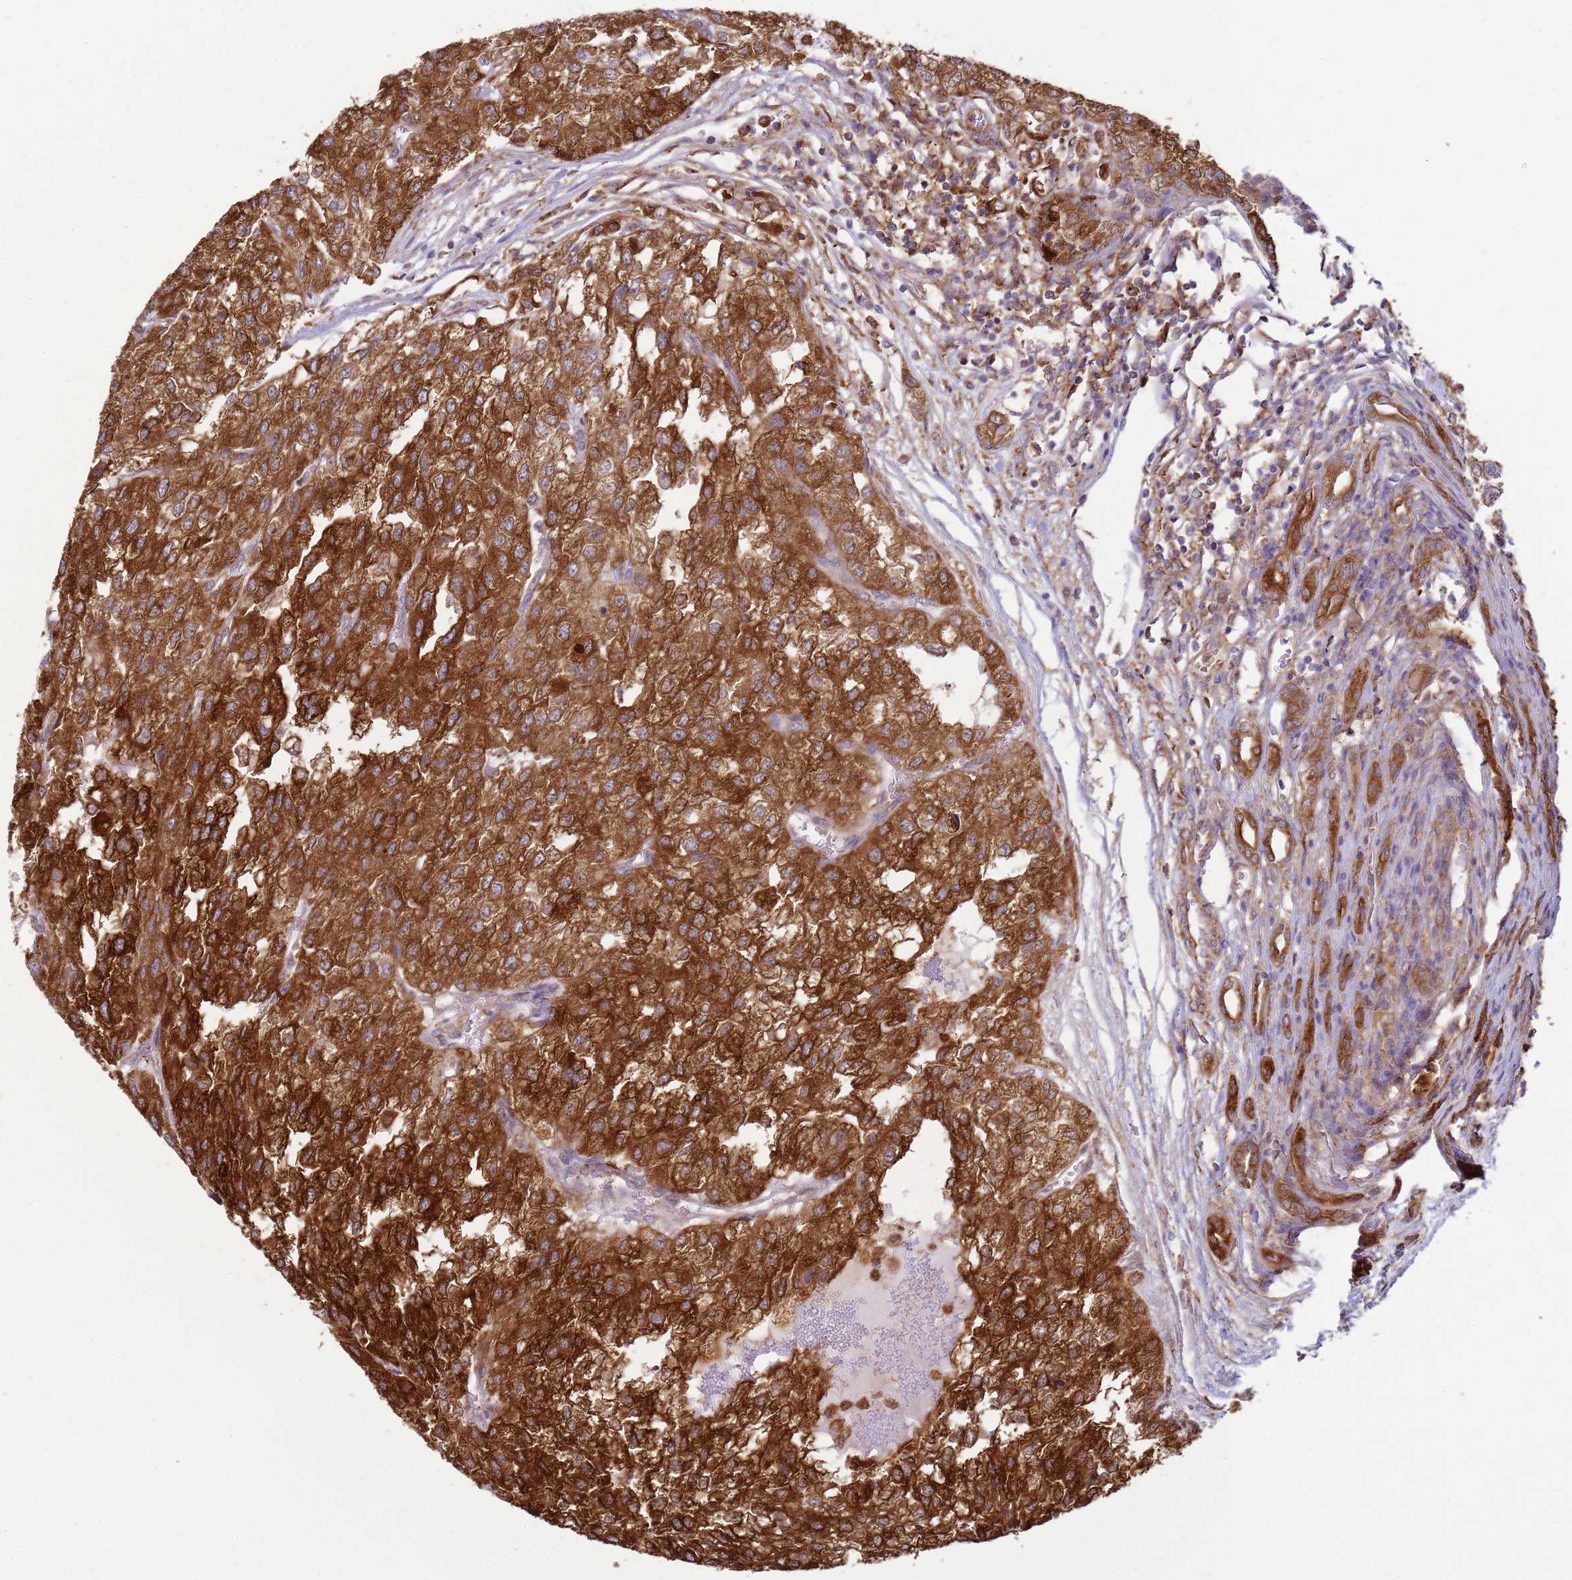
{"staining": {"intensity": "strong", "quantity": ">75%", "location": "cytoplasmic/membranous"}, "tissue": "renal cancer", "cell_type": "Tumor cells", "image_type": "cancer", "snomed": [{"axis": "morphology", "description": "Adenocarcinoma, NOS"}, {"axis": "topography", "description": "Kidney"}], "caption": "Renal cancer stained with immunohistochemistry shows strong cytoplasmic/membranous staining in about >75% of tumor cells.", "gene": "GABRE", "patient": {"sex": "female", "age": 54}}